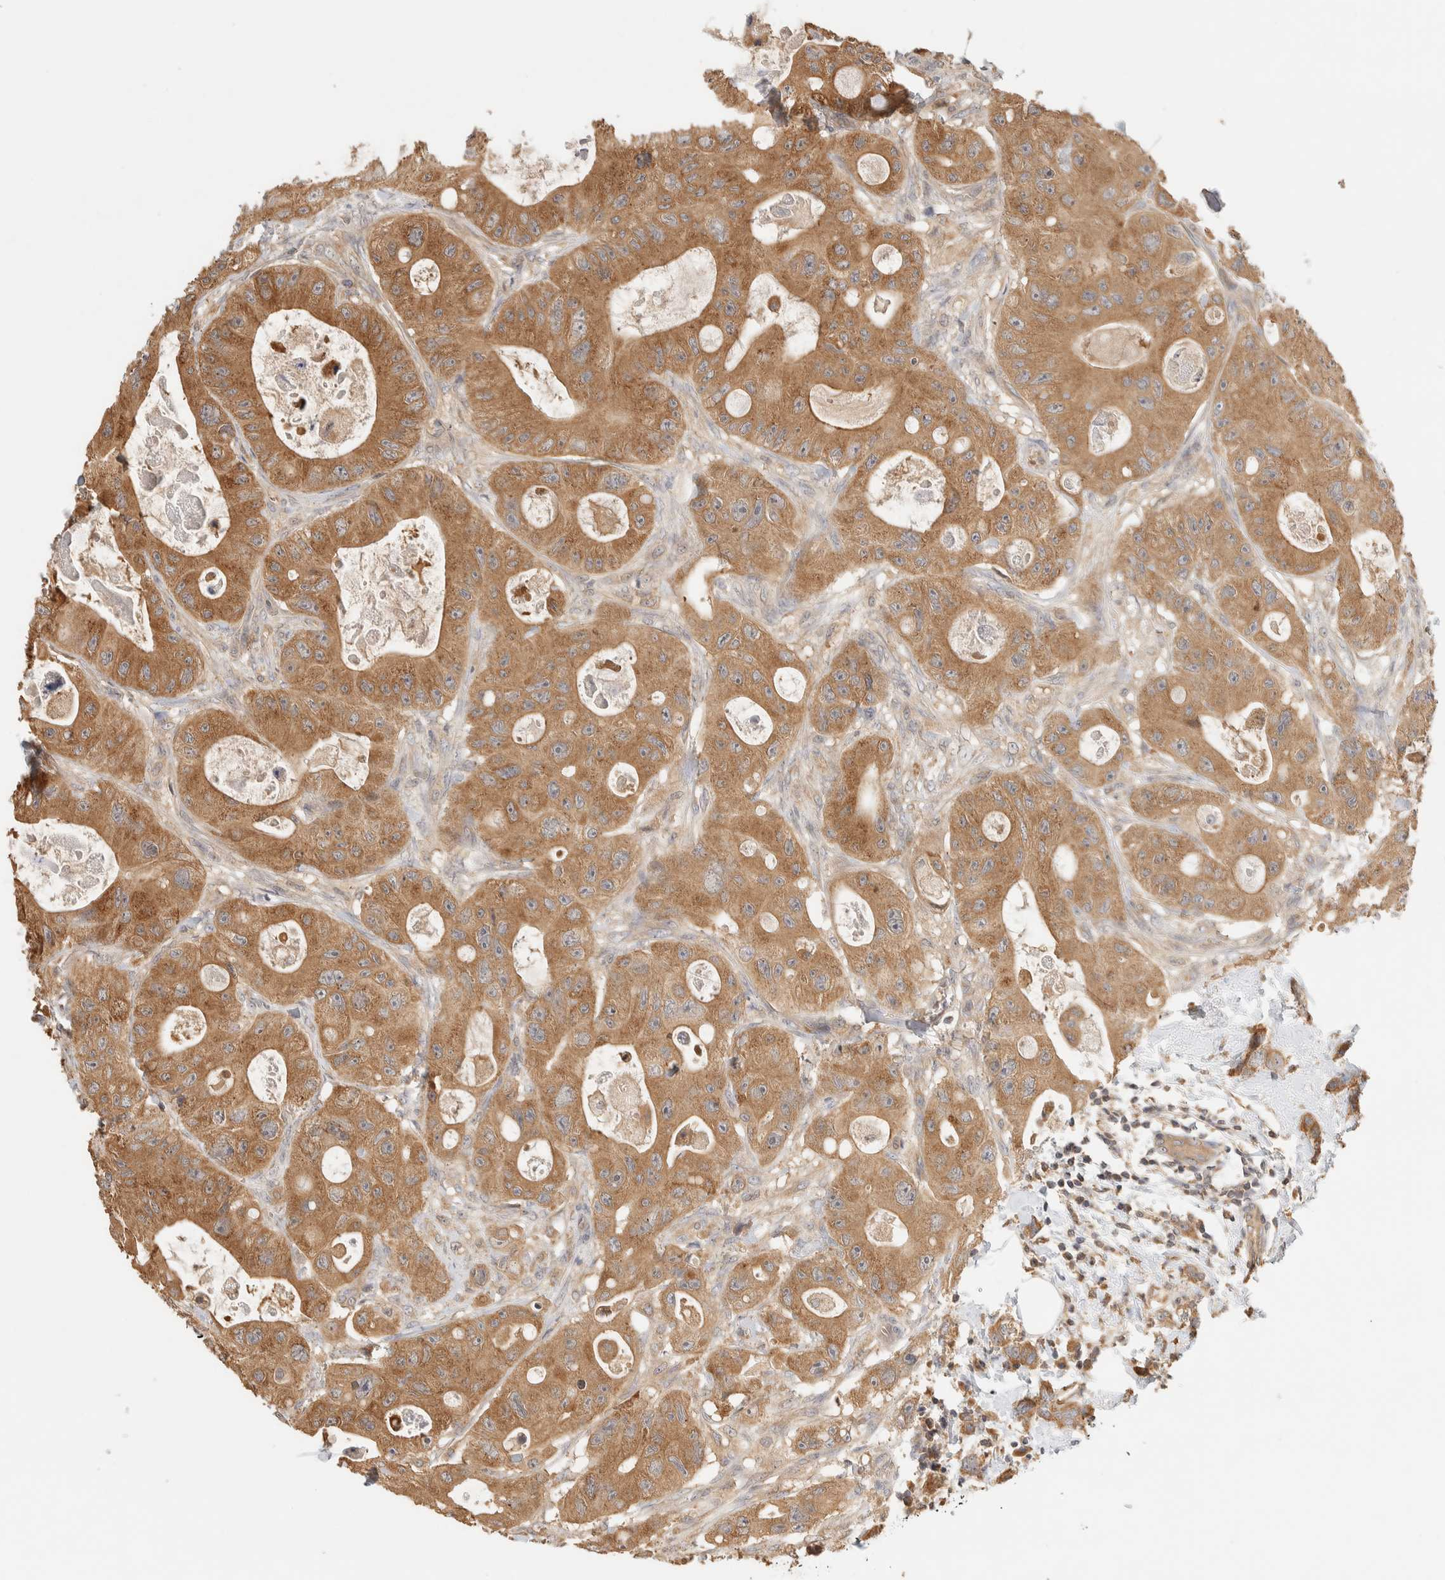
{"staining": {"intensity": "moderate", "quantity": ">75%", "location": "cytoplasmic/membranous"}, "tissue": "colorectal cancer", "cell_type": "Tumor cells", "image_type": "cancer", "snomed": [{"axis": "morphology", "description": "Adenocarcinoma, NOS"}, {"axis": "topography", "description": "Colon"}], "caption": "The immunohistochemical stain shows moderate cytoplasmic/membranous staining in tumor cells of colorectal adenocarcinoma tissue. (DAB (3,3'-diaminobenzidine) = brown stain, brightfield microscopy at high magnification).", "gene": "TTI2", "patient": {"sex": "female", "age": 46}}